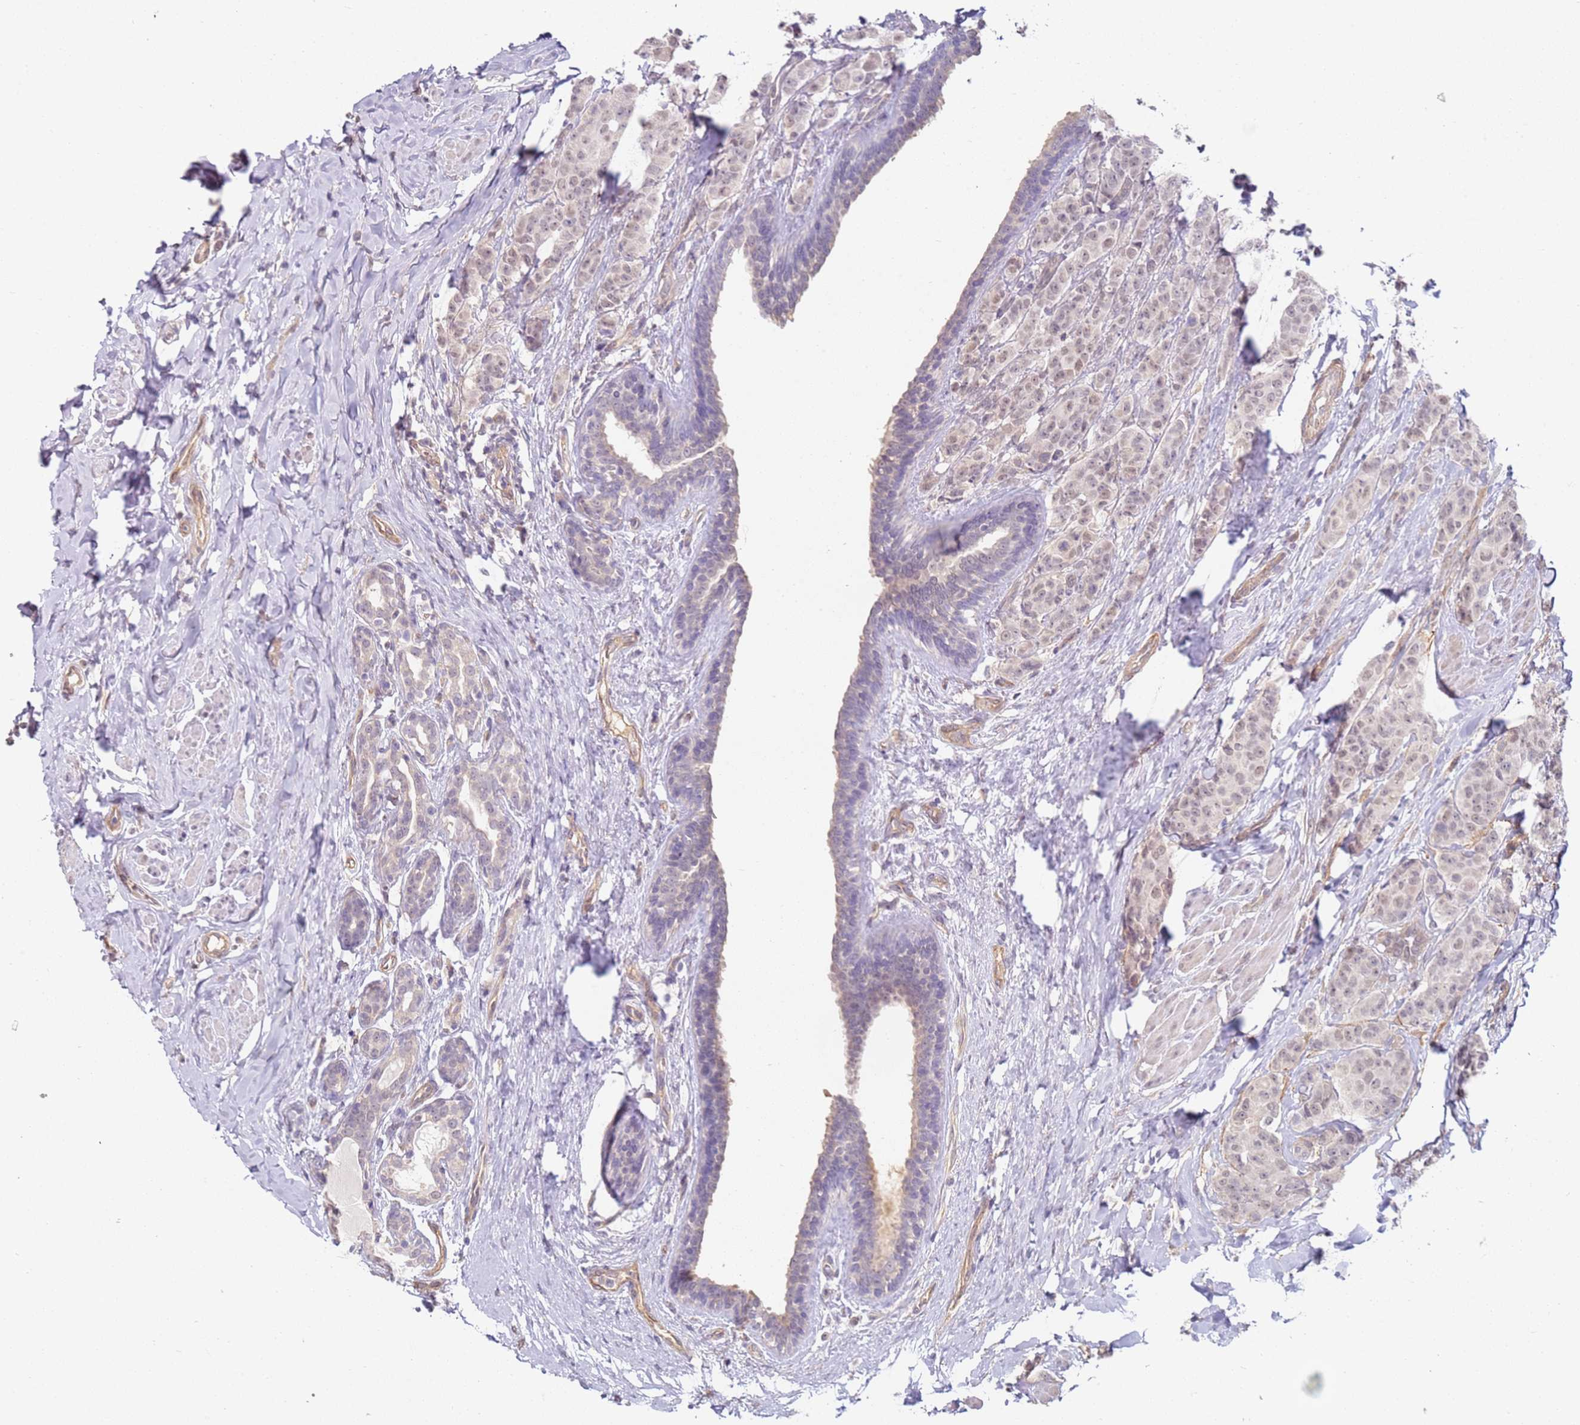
{"staining": {"intensity": "weak", "quantity": ">75%", "location": "nuclear"}, "tissue": "breast cancer", "cell_type": "Tumor cells", "image_type": "cancer", "snomed": [{"axis": "morphology", "description": "Duct carcinoma"}, {"axis": "topography", "description": "Breast"}], "caption": "A brown stain shows weak nuclear positivity of a protein in human breast invasive ductal carcinoma tumor cells.", "gene": "WDR93", "patient": {"sex": "female", "age": 40}}